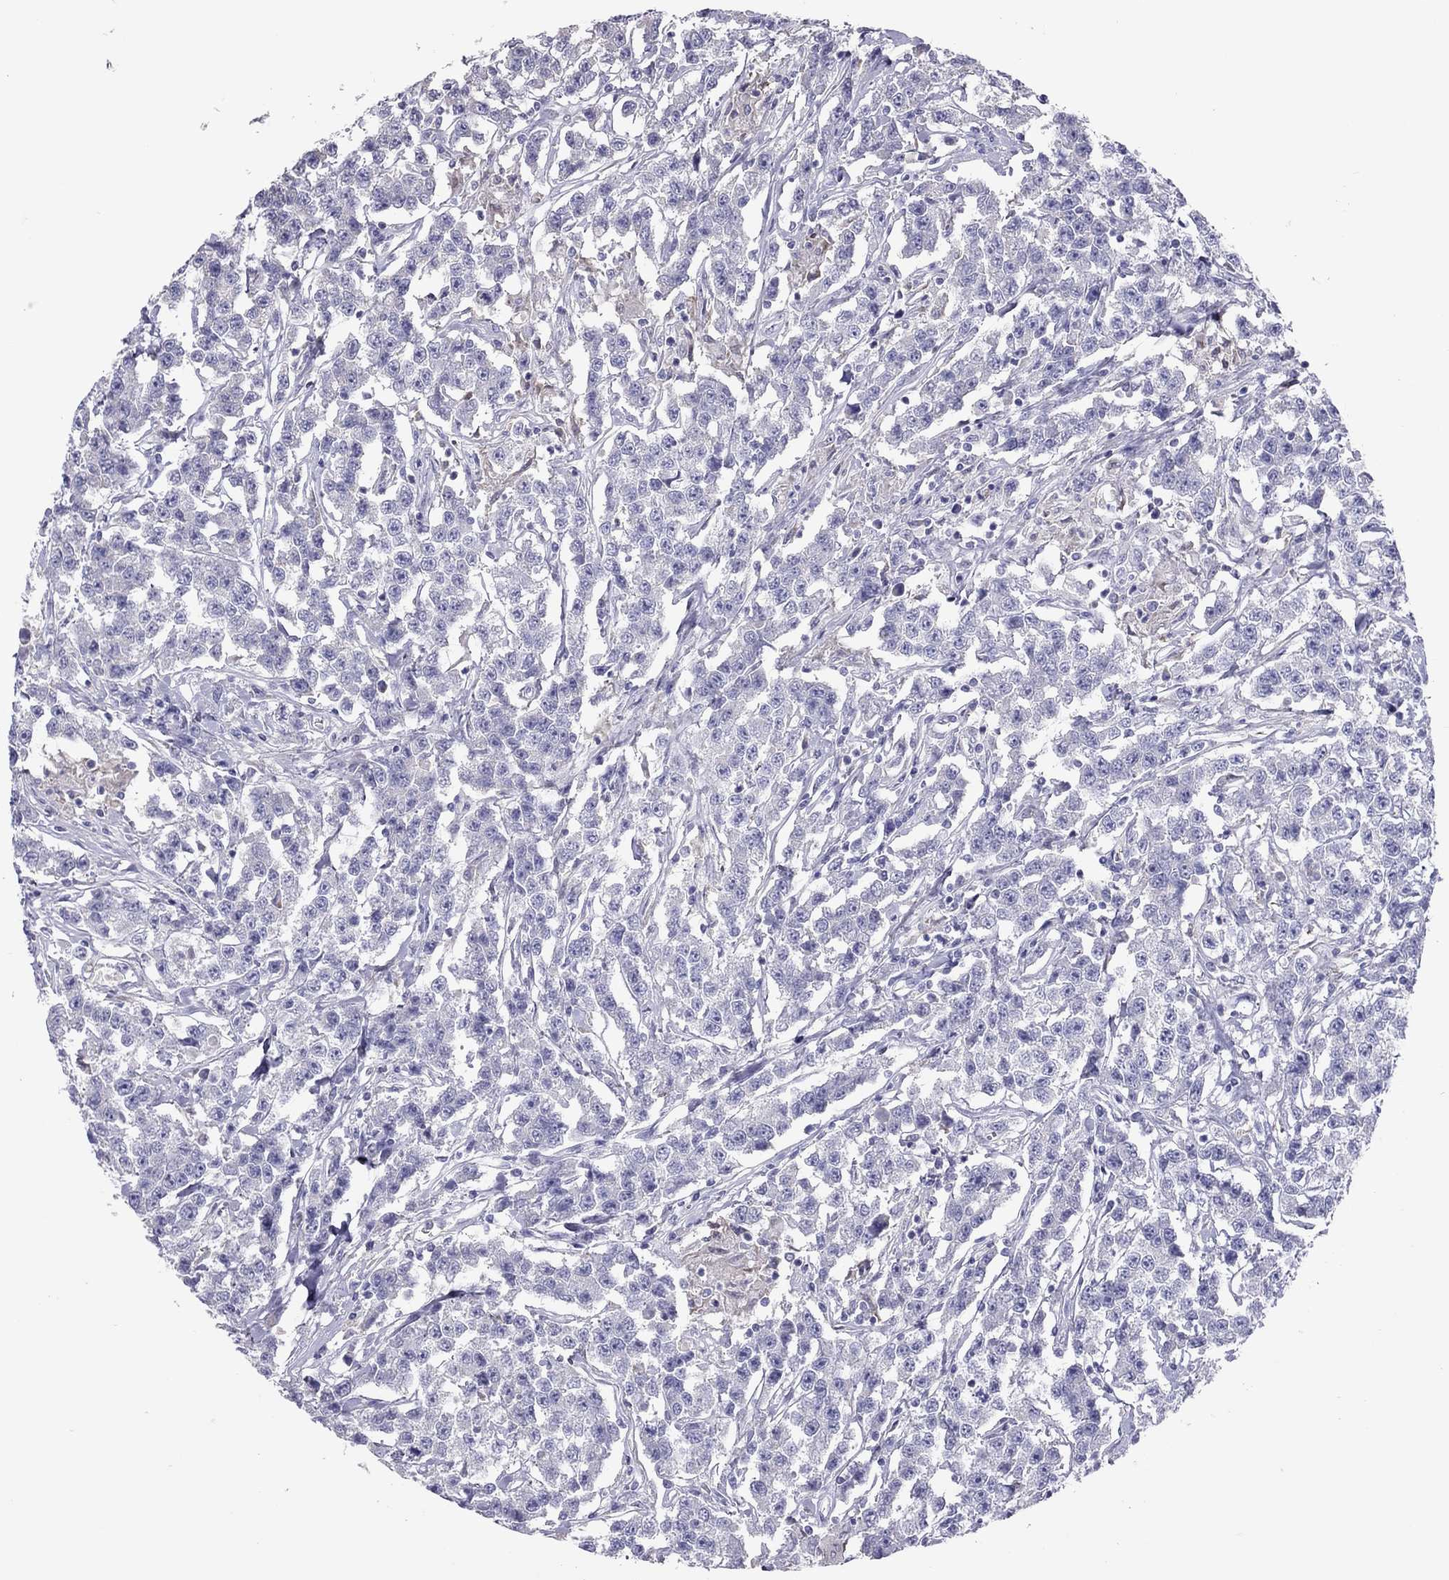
{"staining": {"intensity": "negative", "quantity": "none", "location": "none"}, "tissue": "testis cancer", "cell_type": "Tumor cells", "image_type": "cancer", "snomed": [{"axis": "morphology", "description": "Seminoma, NOS"}, {"axis": "topography", "description": "Testis"}], "caption": "Immunohistochemistry image of neoplastic tissue: testis seminoma stained with DAB (3,3'-diaminobenzidine) displays no significant protein staining in tumor cells.", "gene": "ADORA2A", "patient": {"sex": "male", "age": 59}}